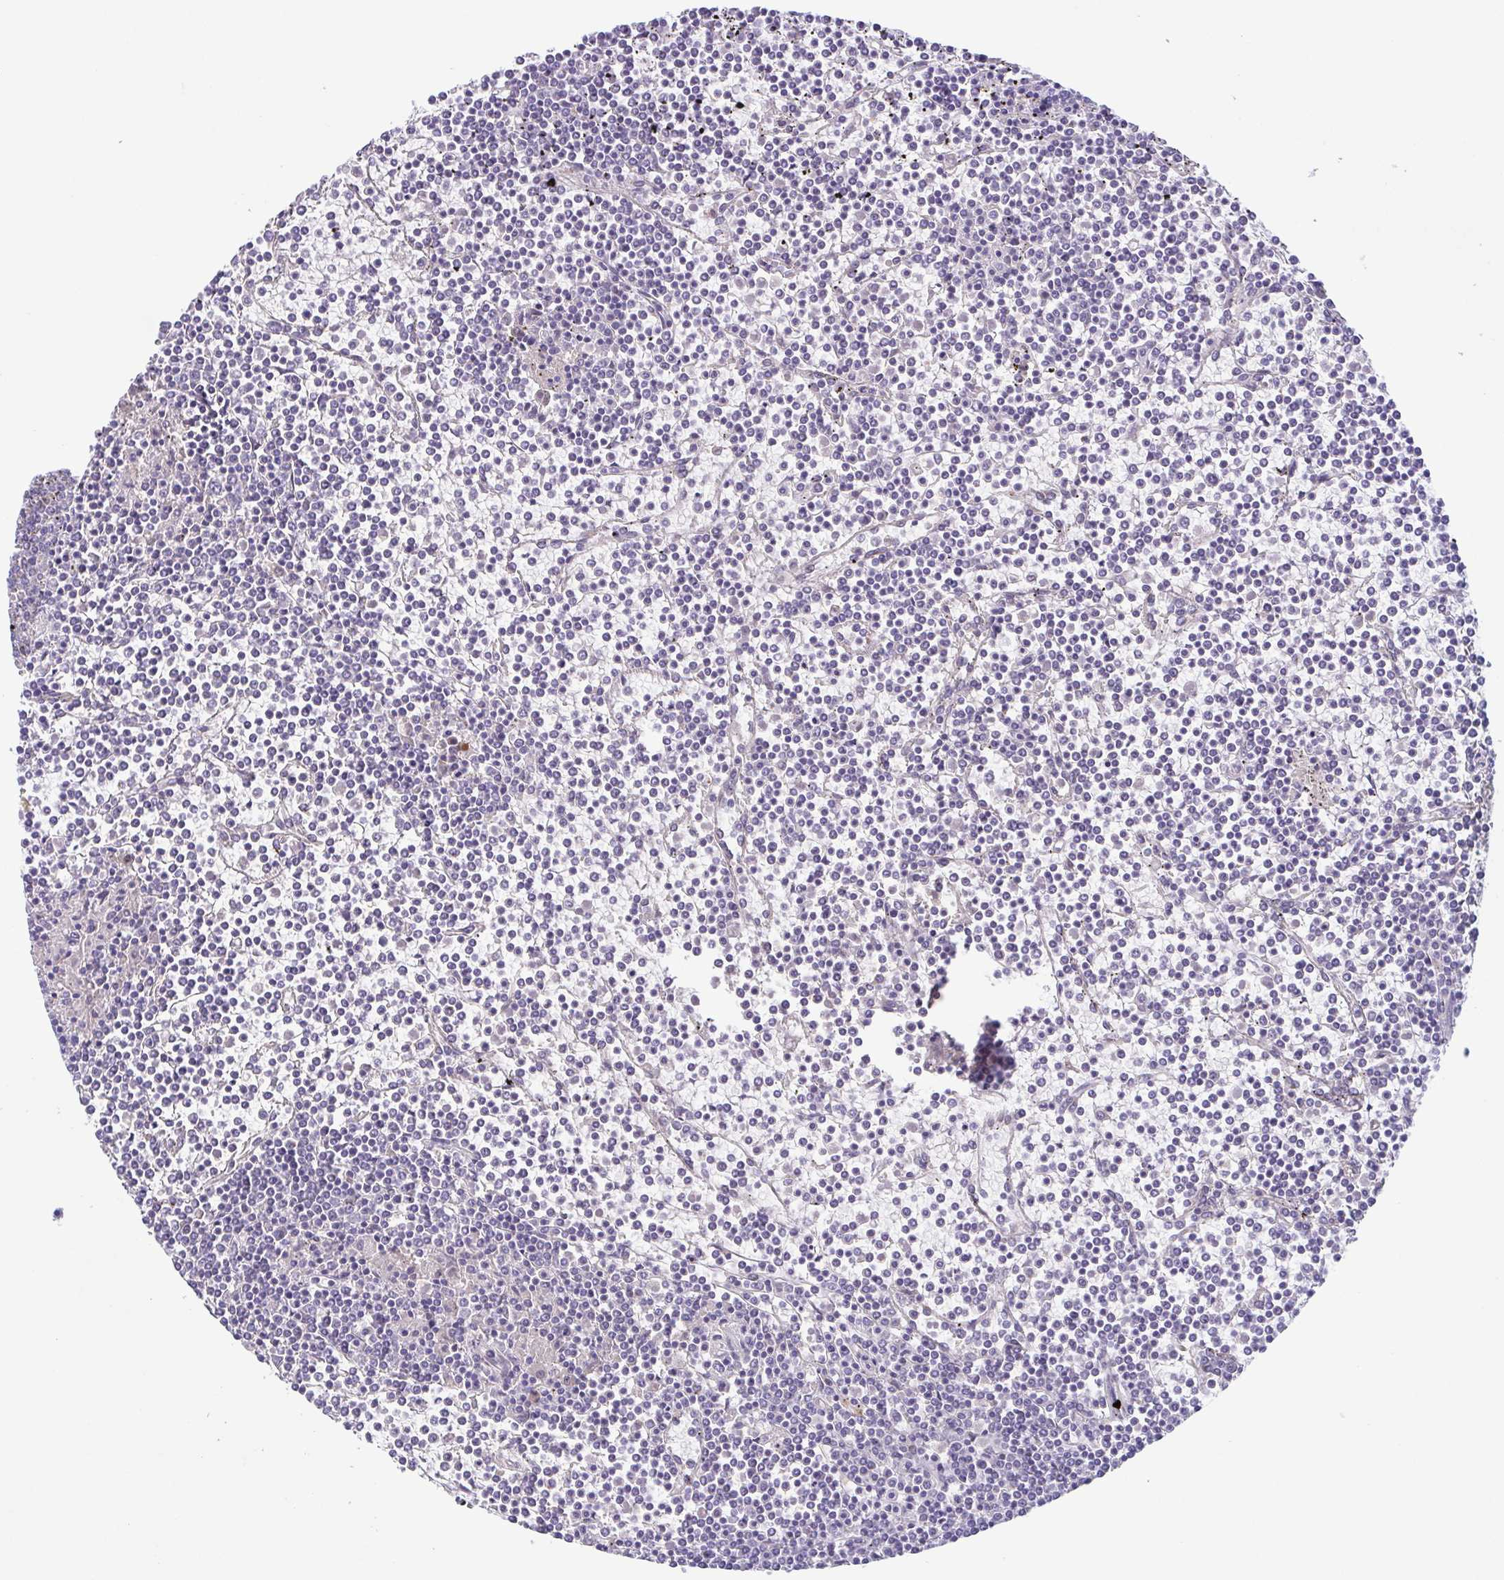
{"staining": {"intensity": "negative", "quantity": "none", "location": "none"}, "tissue": "lymphoma", "cell_type": "Tumor cells", "image_type": "cancer", "snomed": [{"axis": "morphology", "description": "Malignant lymphoma, non-Hodgkin's type, Low grade"}, {"axis": "topography", "description": "Spleen"}], "caption": "Immunohistochemical staining of human lymphoma exhibits no significant positivity in tumor cells. (Immunohistochemistry, brightfield microscopy, high magnification).", "gene": "COL17A1", "patient": {"sex": "female", "age": 19}}